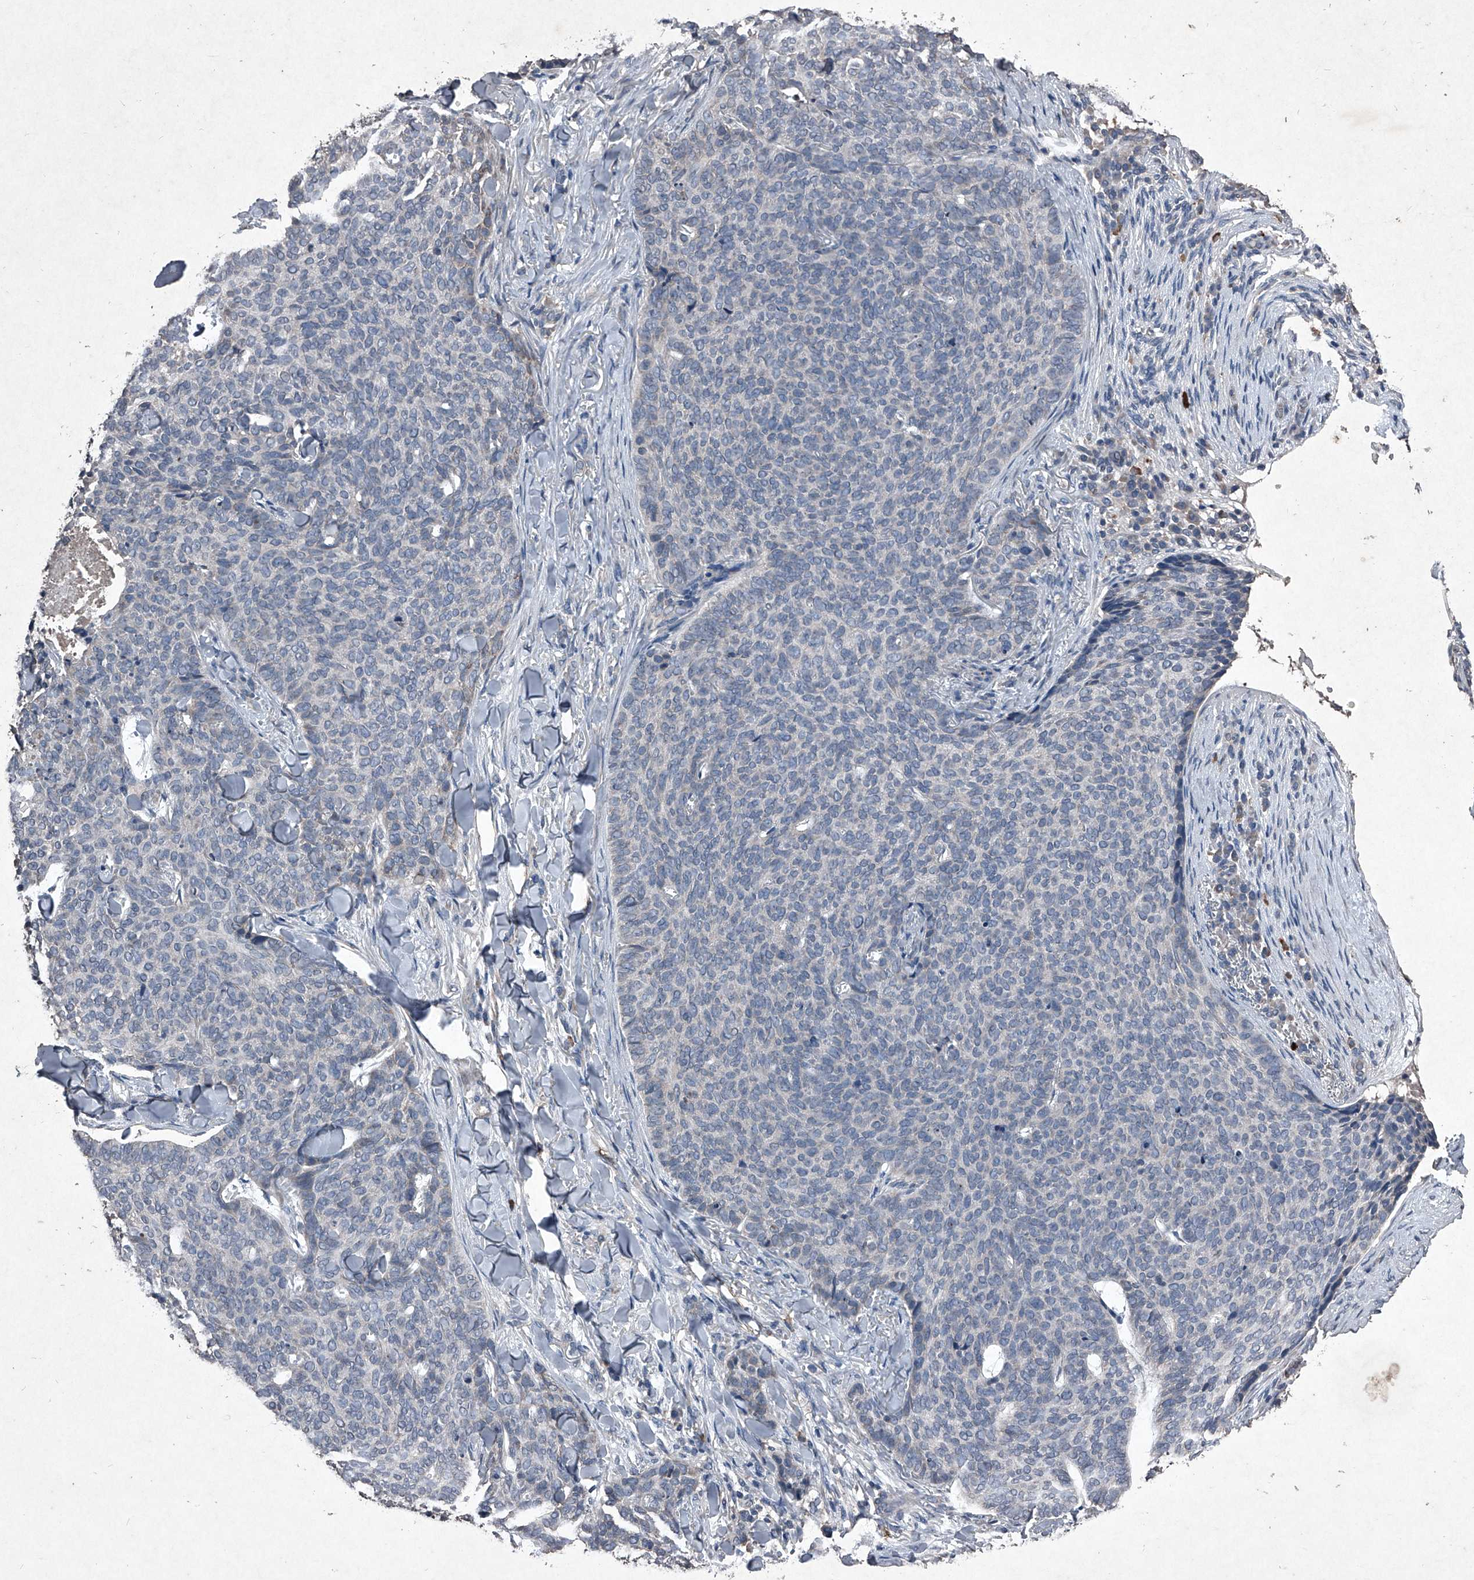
{"staining": {"intensity": "negative", "quantity": "none", "location": "none"}, "tissue": "skin cancer", "cell_type": "Tumor cells", "image_type": "cancer", "snomed": [{"axis": "morphology", "description": "Normal tissue, NOS"}, {"axis": "morphology", "description": "Basal cell carcinoma"}, {"axis": "topography", "description": "Skin"}], "caption": "Tumor cells are negative for brown protein staining in skin basal cell carcinoma. (DAB immunohistochemistry (IHC) with hematoxylin counter stain).", "gene": "MAPKAP1", "patient": {"sex": "male", "age": 50}}